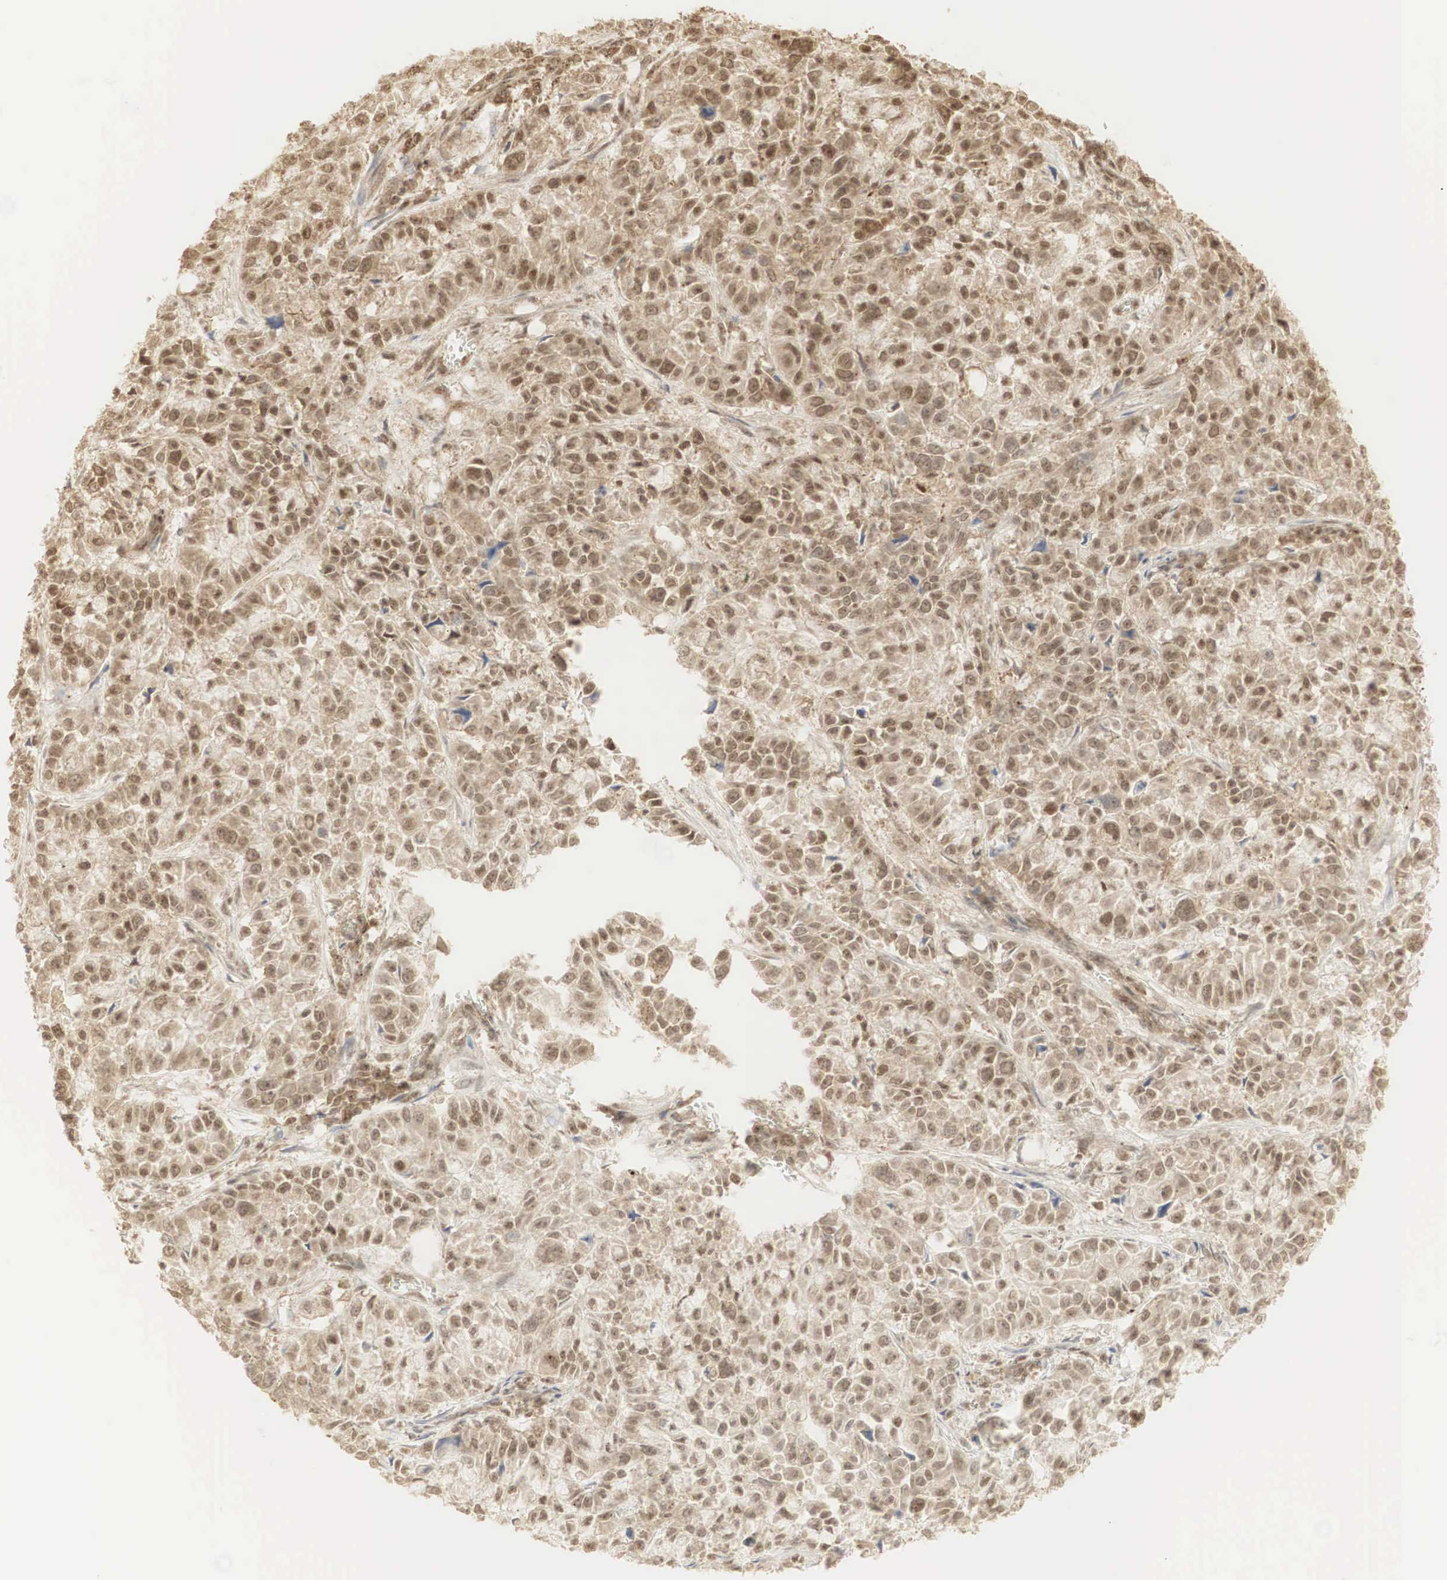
{"staining": {"intensity": "moderate", "quantity": ">75%", "location": "cytoplasmic/membranous,nuclear"}, "tissue": "pancreatic cancer", "cell_type": "Tumor cells", "image_type": "cancer", "snomed": [{"axis": "morphology", "description": "Adenocarcinoma, NOS"}, {"axis": "topography", "description": "Pancreas"}], "caption": "Moderate cytoplasmic/membranous and nuclear staining is identified in about >75% of tumor cells in pancreatic cancer (adenocarcinoma). The staining was performed using DAB (3,3'-diaminobenzidine) to visualize the protein expression in brown, while the nuclei were stained in blue with hematoxylin (Magnification: 20x).", "gene": "RNF113A", "patient": {"sex": "female", "age": 52}}